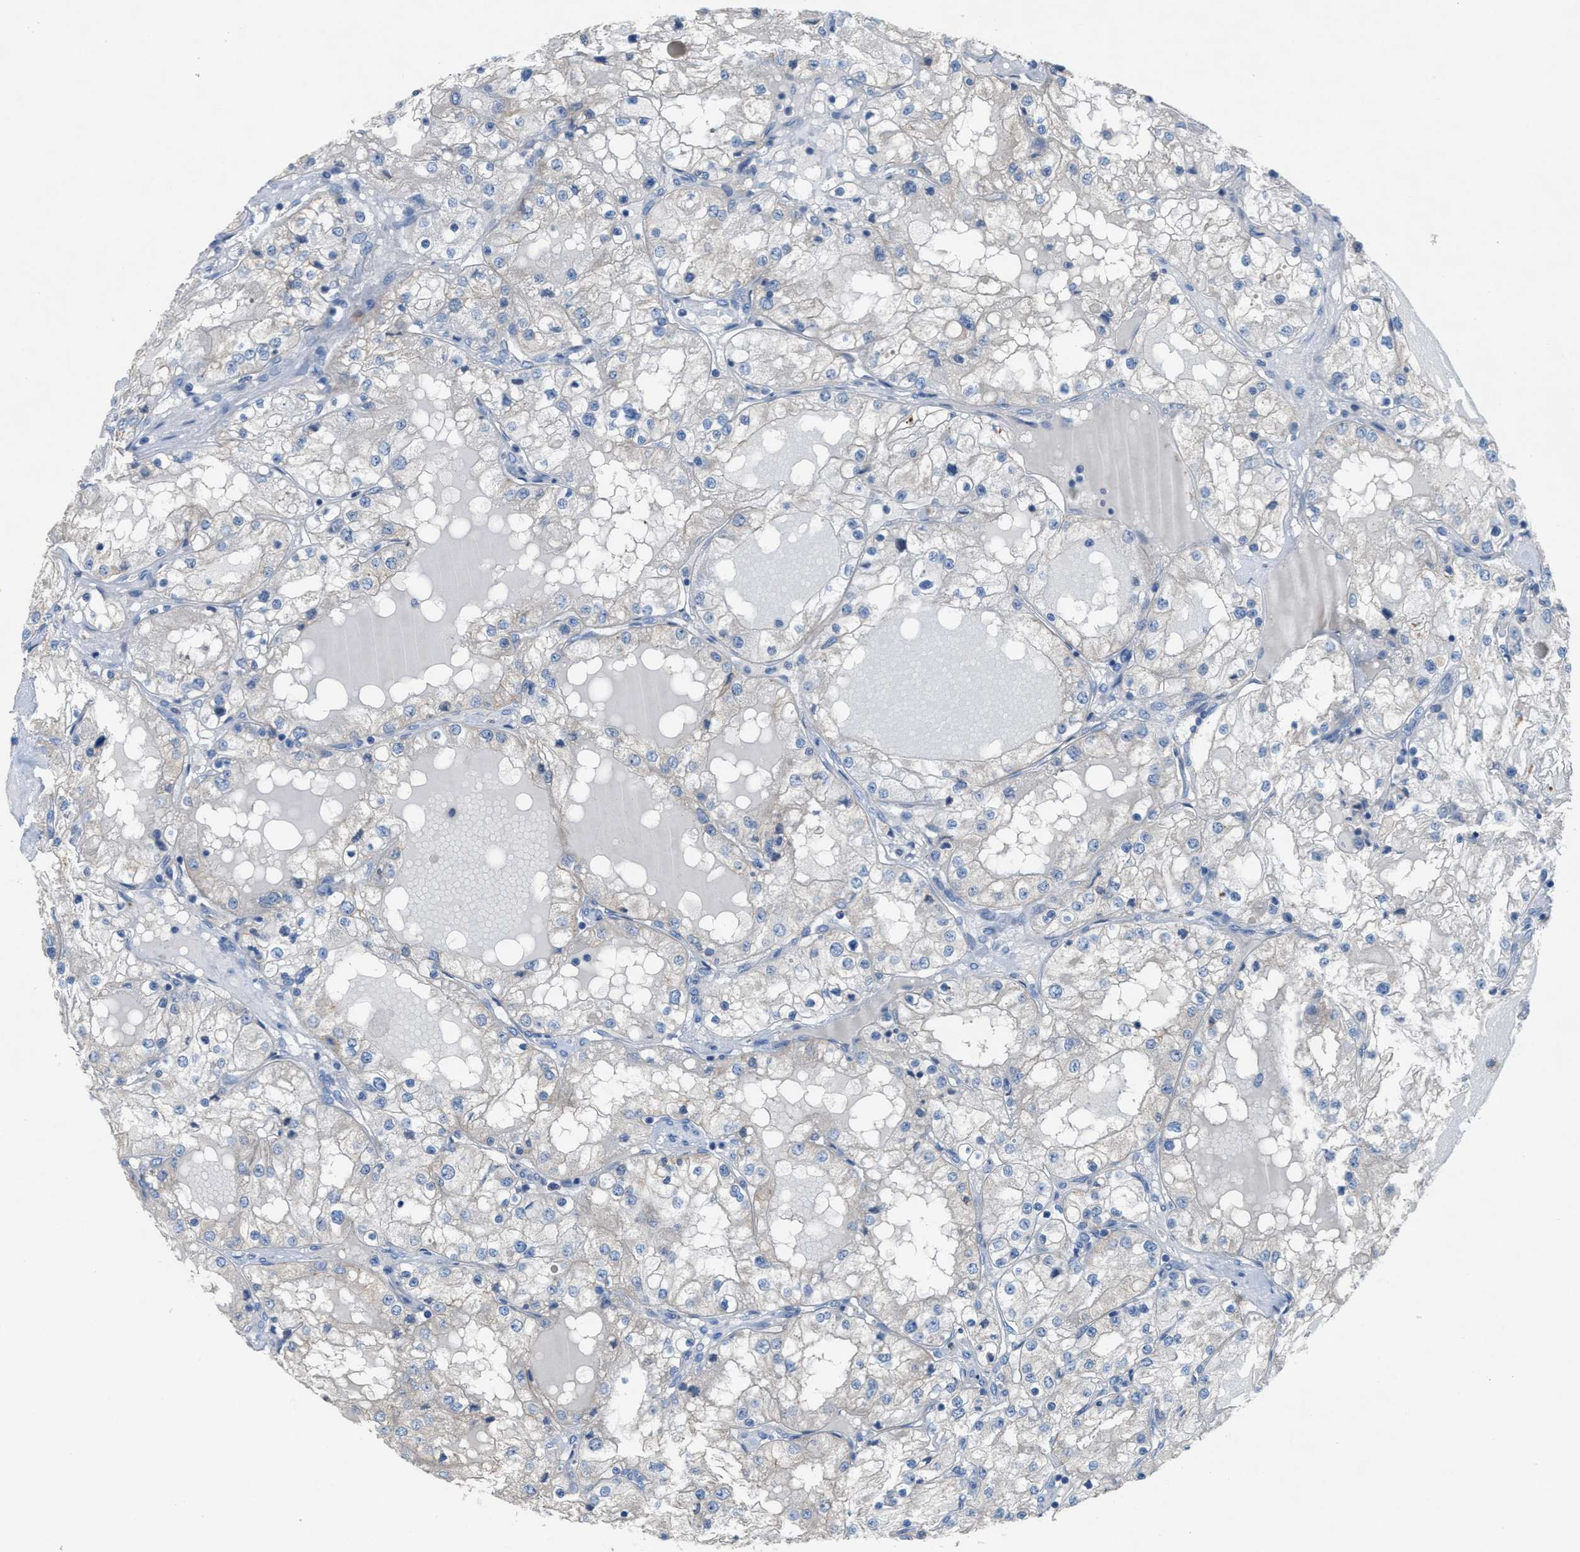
{"staining": {"intensity": "negative", "quantity": "none", "location": "none"}, "tissue": "renal cancer", "cell_type": "Tumor cells", "image_type": "cancer", "snomed": [{"axis": "morphology", "description": "Adenocarcinoma, NOS"}, {"axis": "topography", "description": "Kidney"}], "caption": "Protein analysis of renal cancer reveals no significant positivity in tumor cells. (Brightfield microscopy of DAB (3,3'-diaminobenzidine) IHC at high magnification).", "gene": "UBA5", "patient": {"sex": "male", "age": 68}}